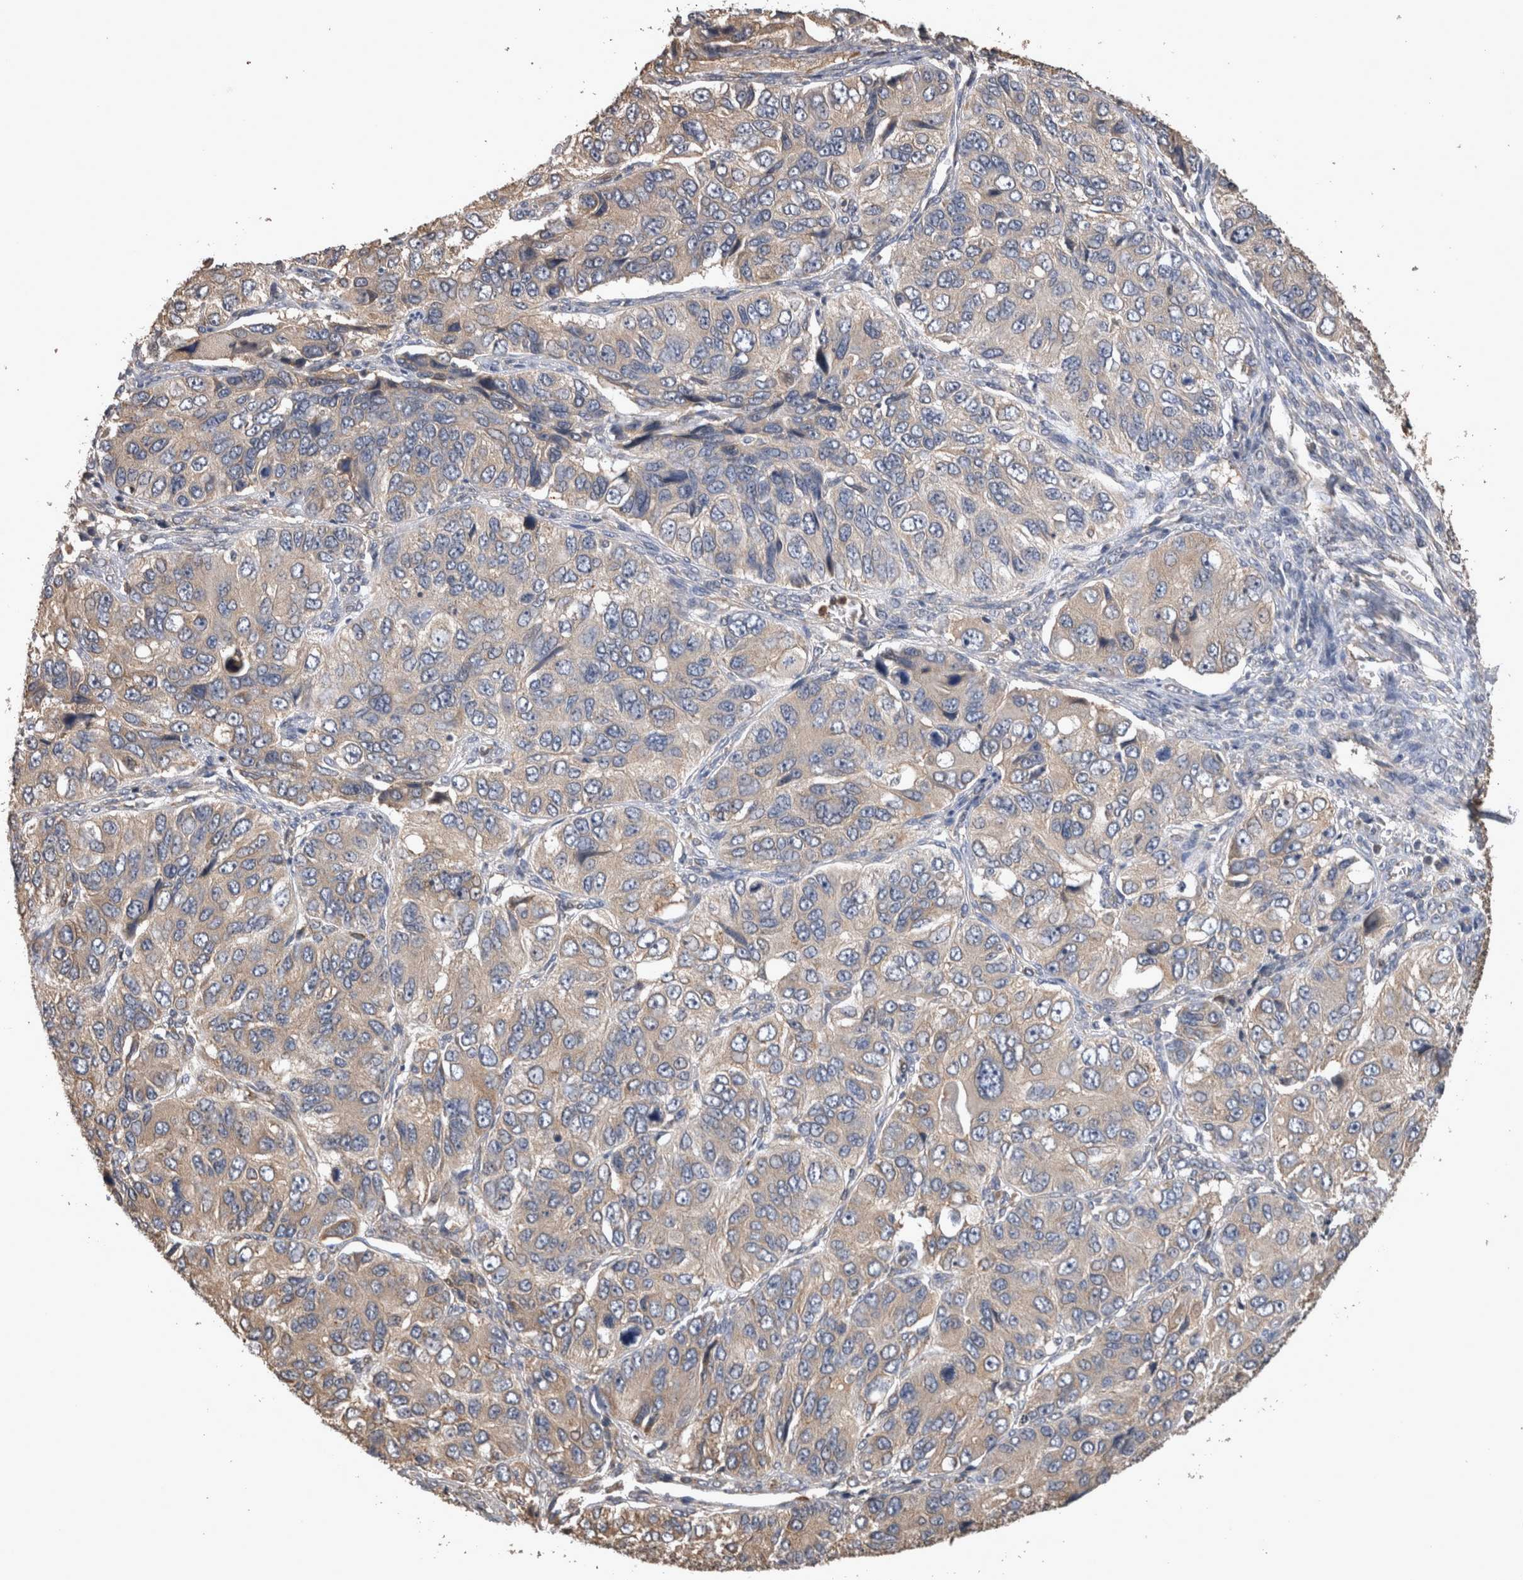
{"staining": {"intensity": "negative", "quantity": "none", "location": "none"}, "tissue": "ovarian cancer", "cell_type": "Tumor cells", "image_type": "cancer", "snomed": [{"axis": "morphology", "description": "Carcinoma, endometroid"}, {"axis": "topography", "description": "Ovary"}], "caption": "Ovarian cancer was stained to show a protein in brown. There is no significant positivity in tumor cells.", "gene": "TMED7", "patient": {"sex": "female", "age": 51}}